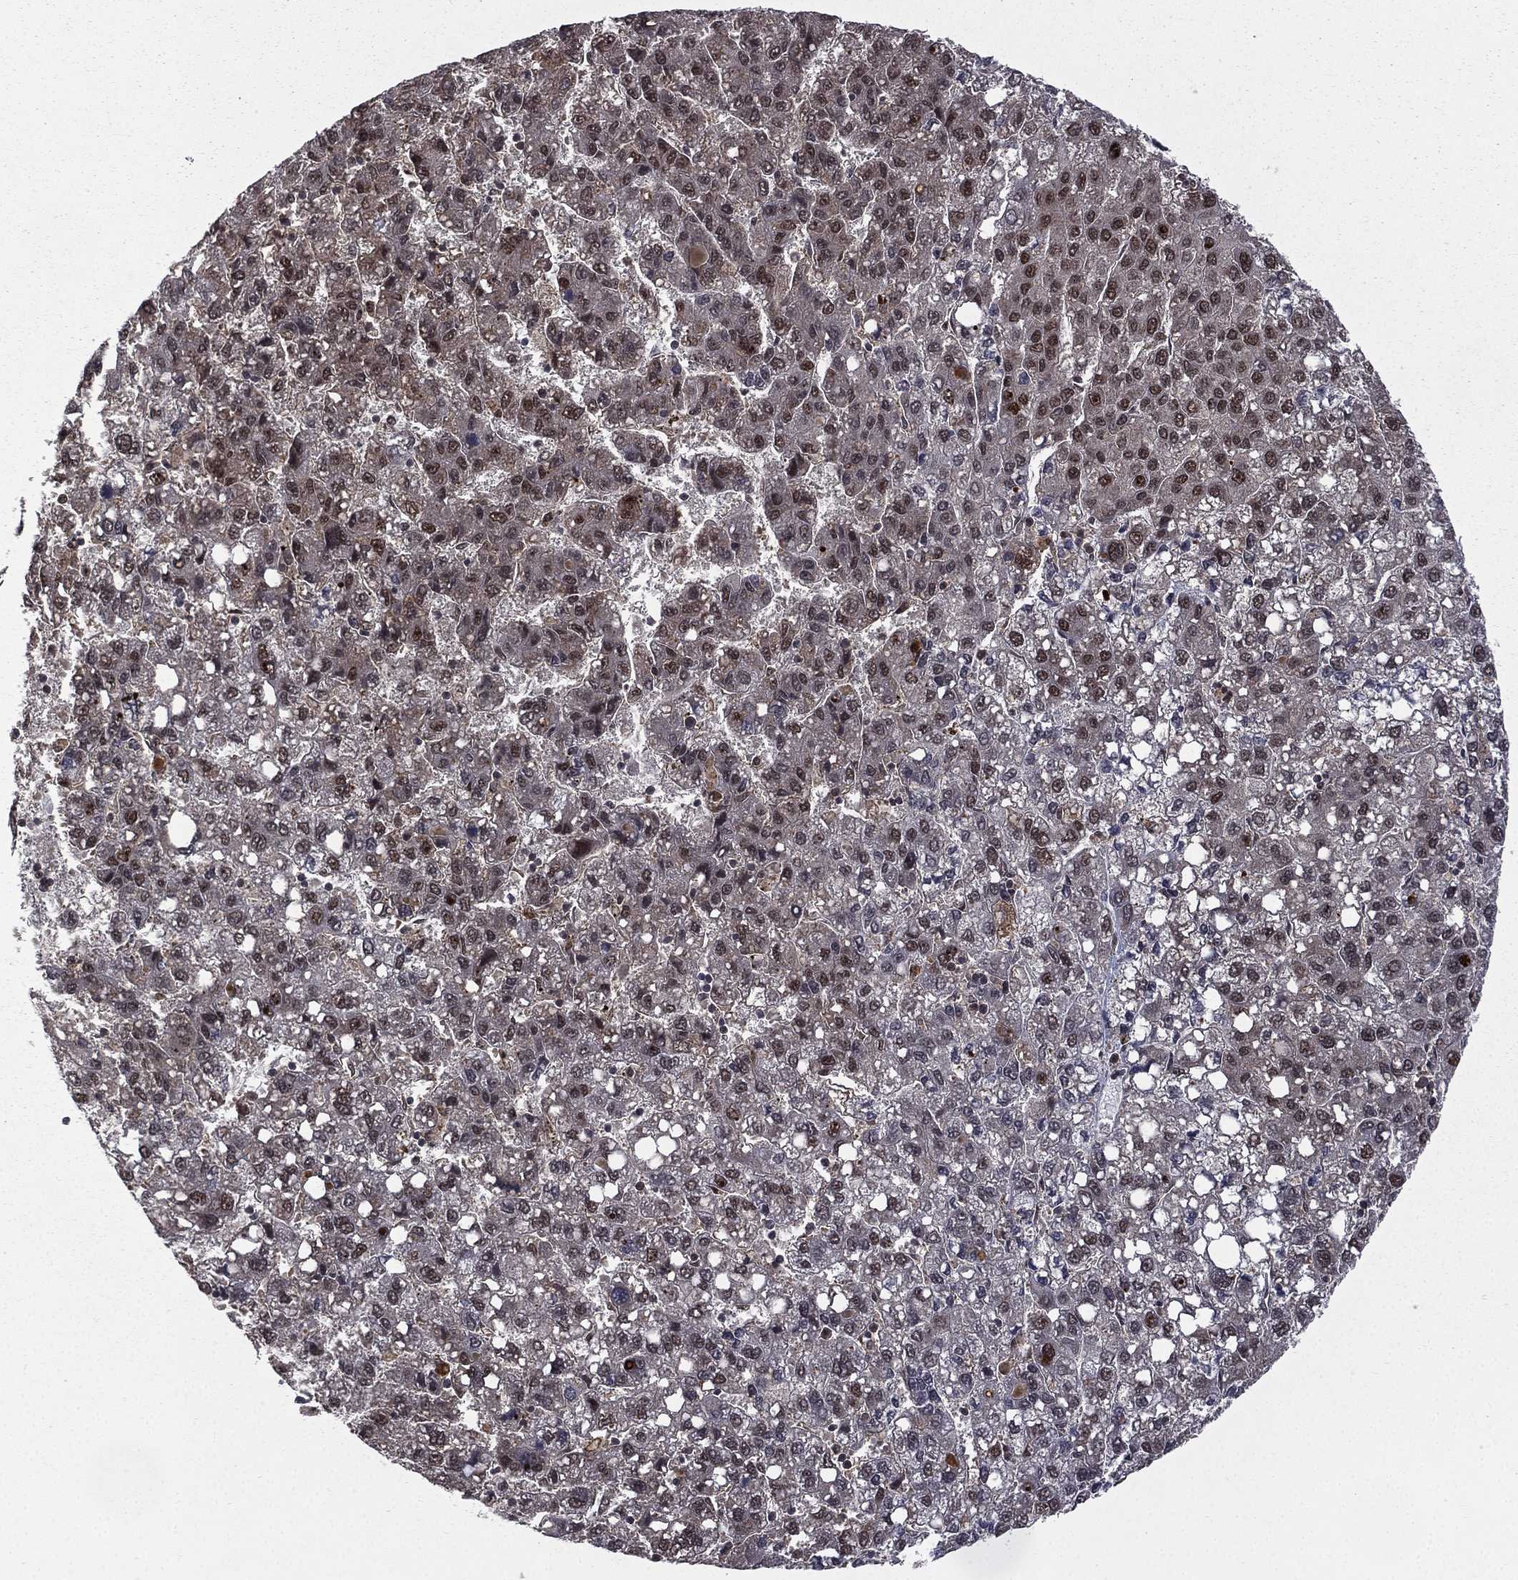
{"staining": {"intensity": "moderate", "quantity": "25%-75%", "location": "nuclear"}, "tissue": "liver cancer", "cell_type": "Tumor cells", "image_type": "cancer", "snomed": [{"axis": "morphology", "description": "Carcinoma, Hepatocellular, NOS"}, {"axis": "topography", "description": "Liver"}], "caption": "IHC image of hepatocellular carcinoma (liver) stained for a protein (brown), which demonstrates medium levels of moderate nuclear expression in about 25%-75% of tumor cells.", "gene": "JMJD6", "patient": {"sex": "female", "age": 82}}